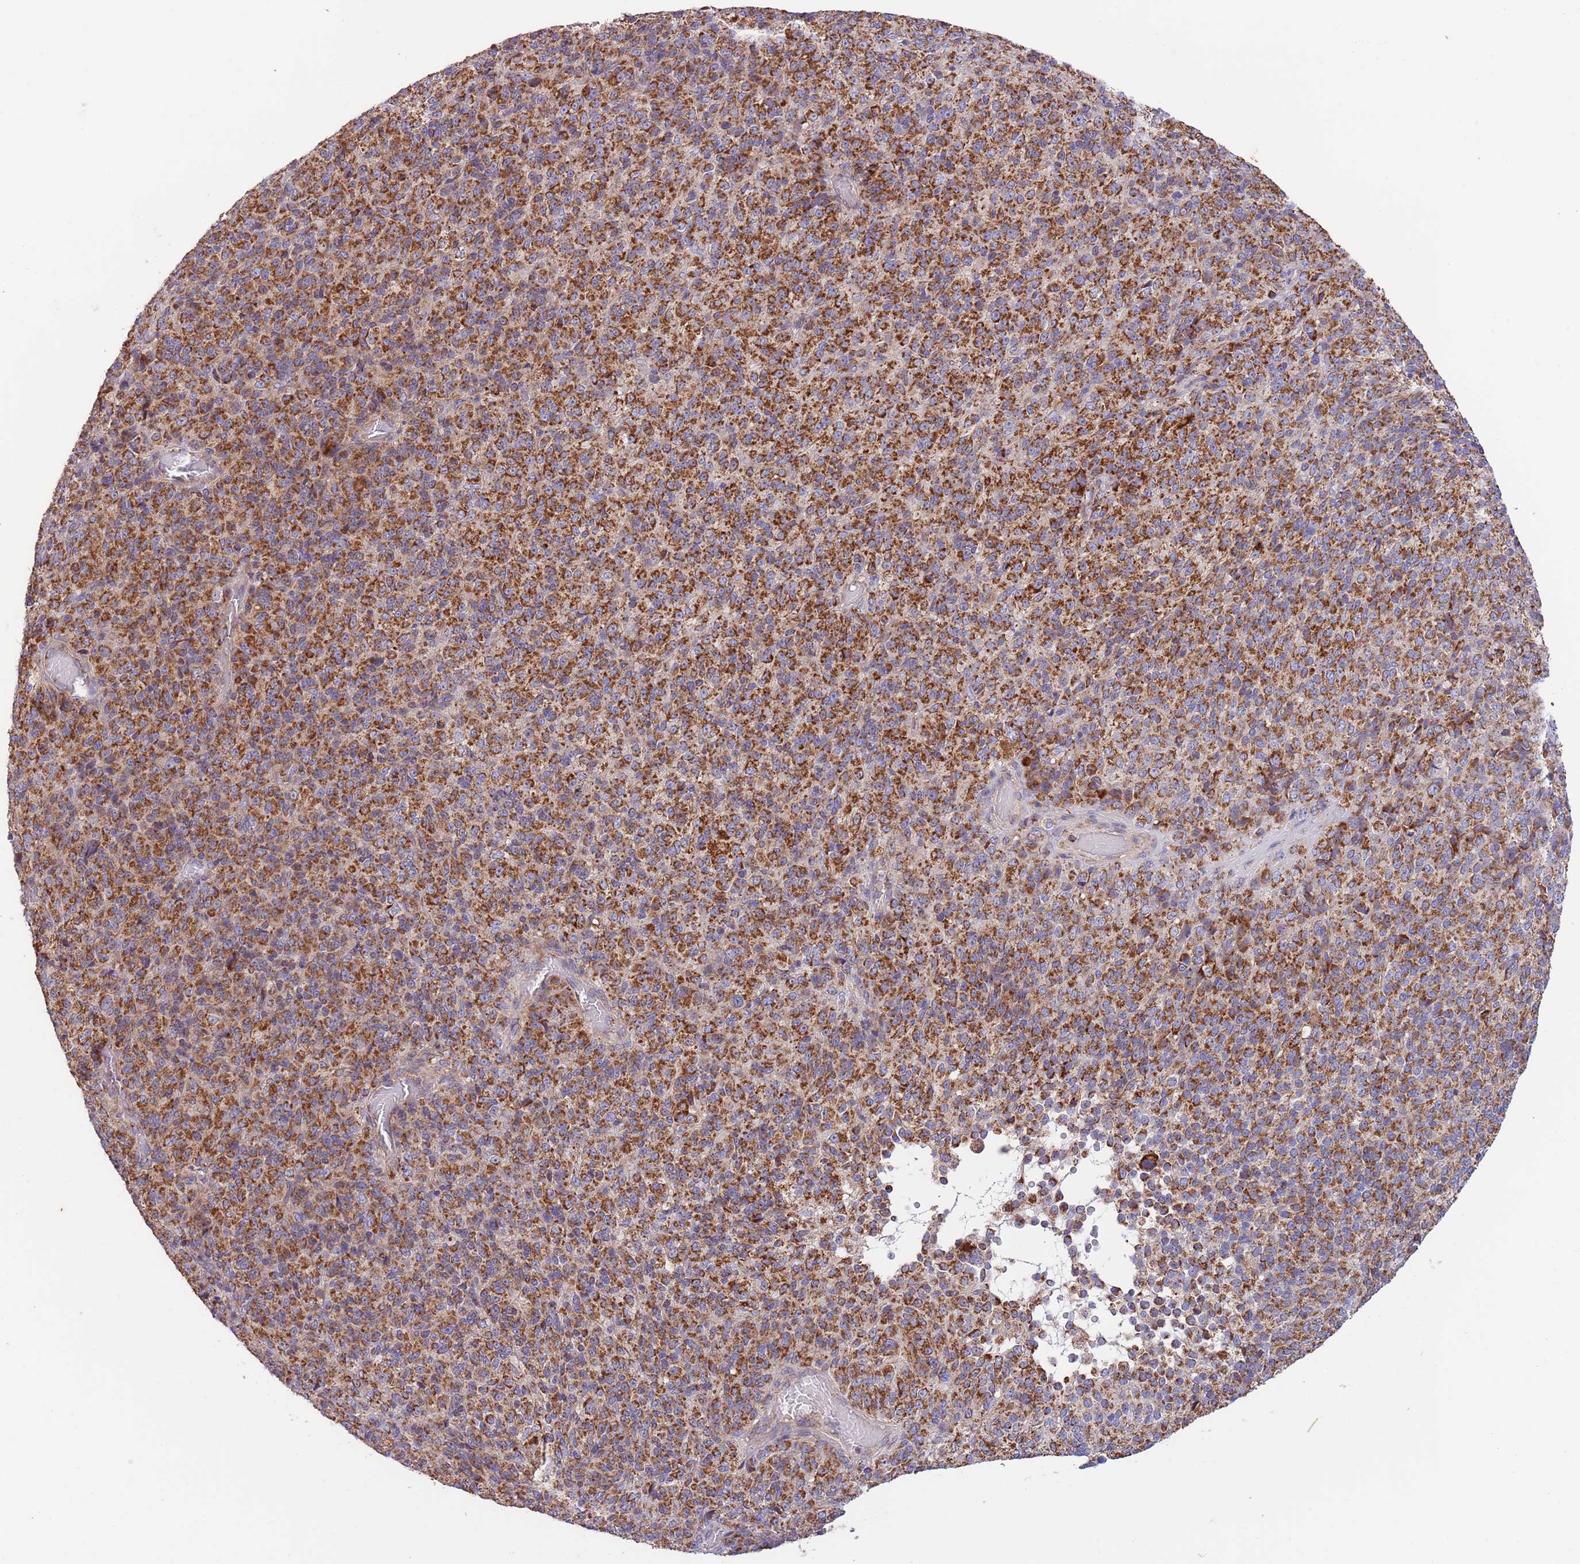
{"staining": {"intensity": "strong", "quantity": ">75%", "location": "cytoplasmic/membranous"}, "tissue": "melanoma", "cell_type": "Tumor cells", "image_type": "cancer", "snomed": [{"axis": "morphology", "description": "Malignant melanoma, Metastatic site"}, {"axis": "topography", "description": "Brain"}], "caption": "Protein staining of melanoma tissue displays strong cytoplasmic/membranous staining in about >75% of tumor cells. (brown staining indicates protein expression, while blue staining denotes nuclei).", "gene": "DNAJA3", "patient": {"sex": "female", "age": 56}}